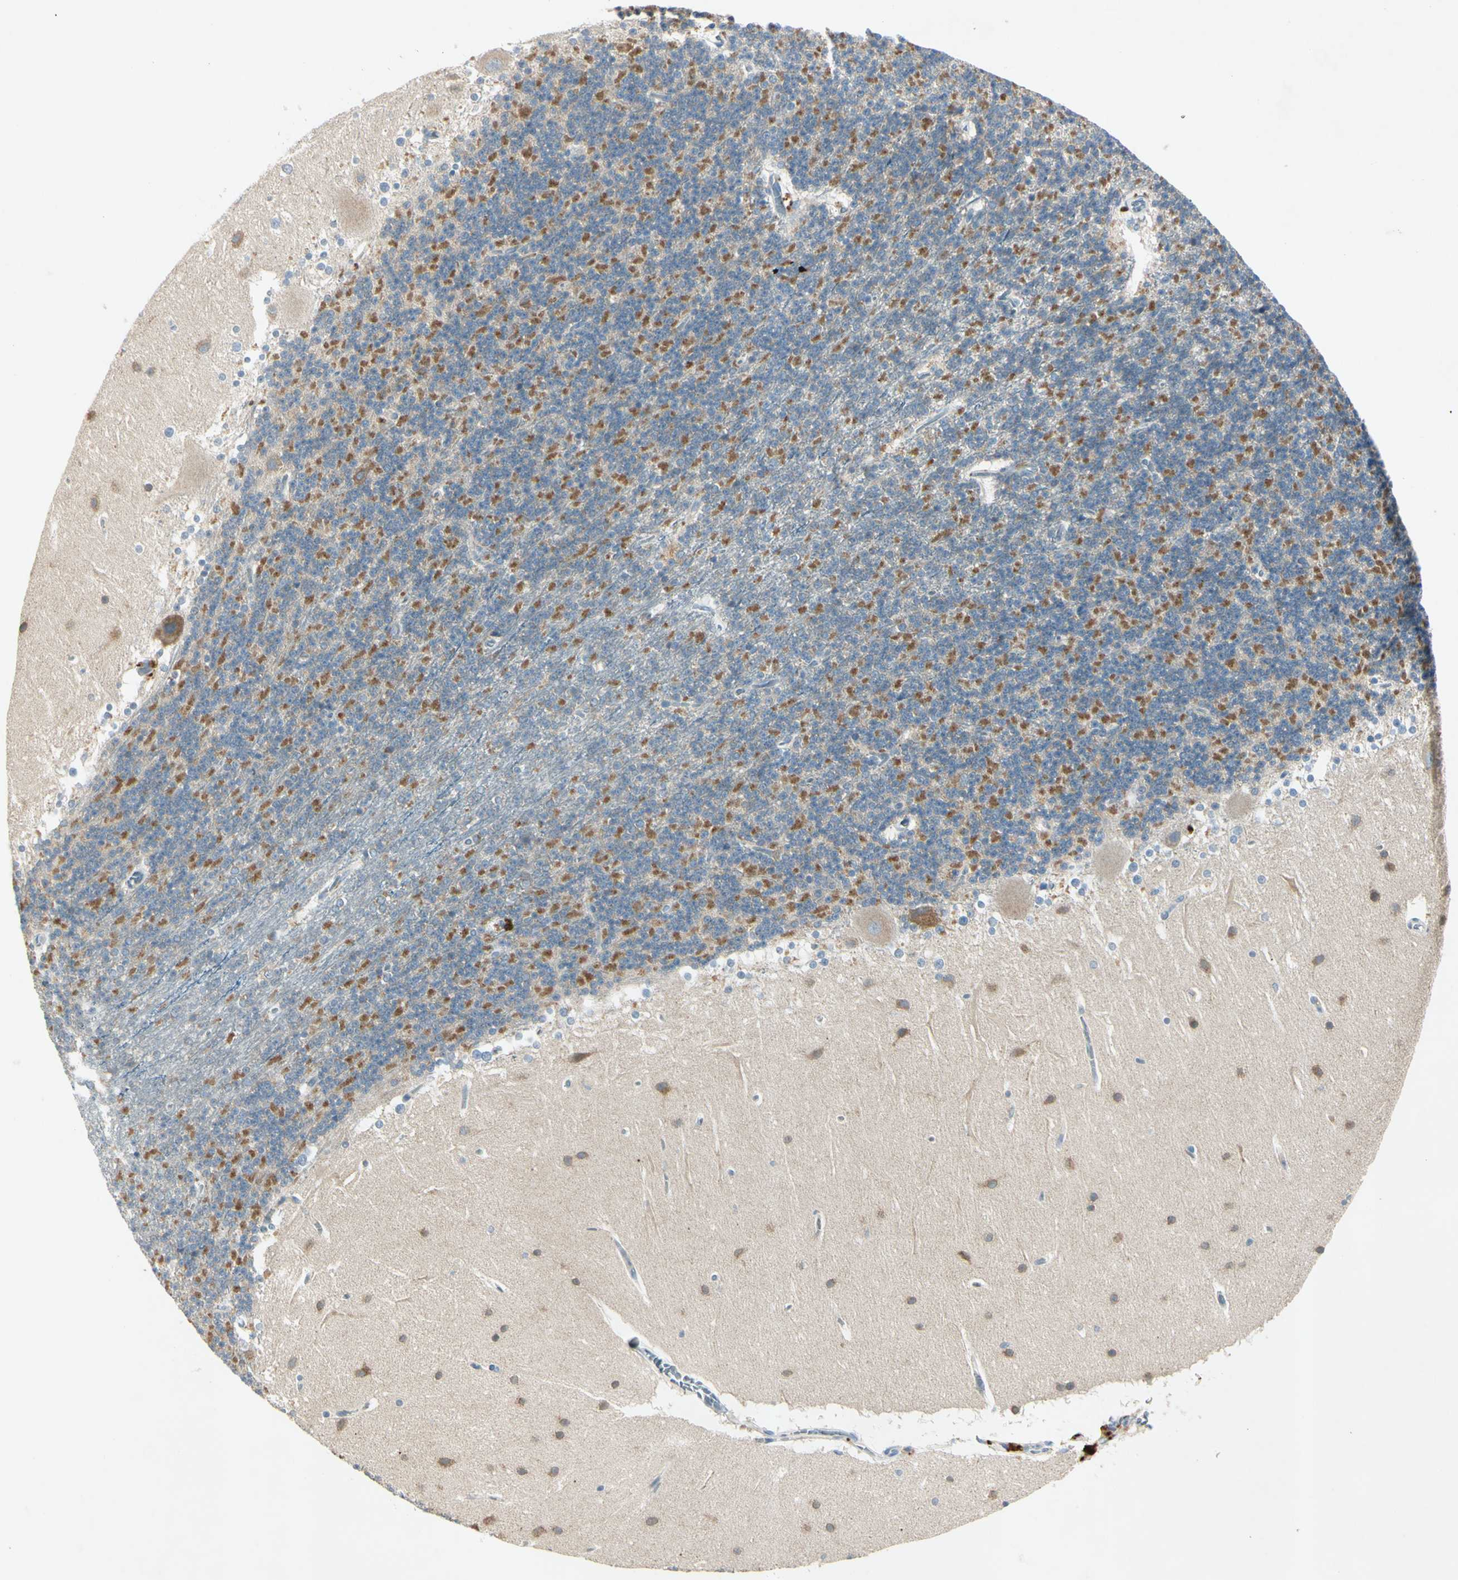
{"staining": {"intensity": "moderate", "quantity": "<25%", "location": "cytoplasmic/membranous"}, "tissue": "cerebellum", "cell_type": "Cells in granular layer", "image_type": "normal", "snomed": [{"axis": "morphology", "description": "Normal tissue, NOS"}, {"axis": "topography", "description": "Cerebellum"}], "caption": "Cerebellum stained with immunohistochemistry (IHC) shows moderate cytoplasmic/membranous expression in approximately <25% of cells in granular layer.", "gene": "AATK", "patient": {"sex": "female", "age": 19}}